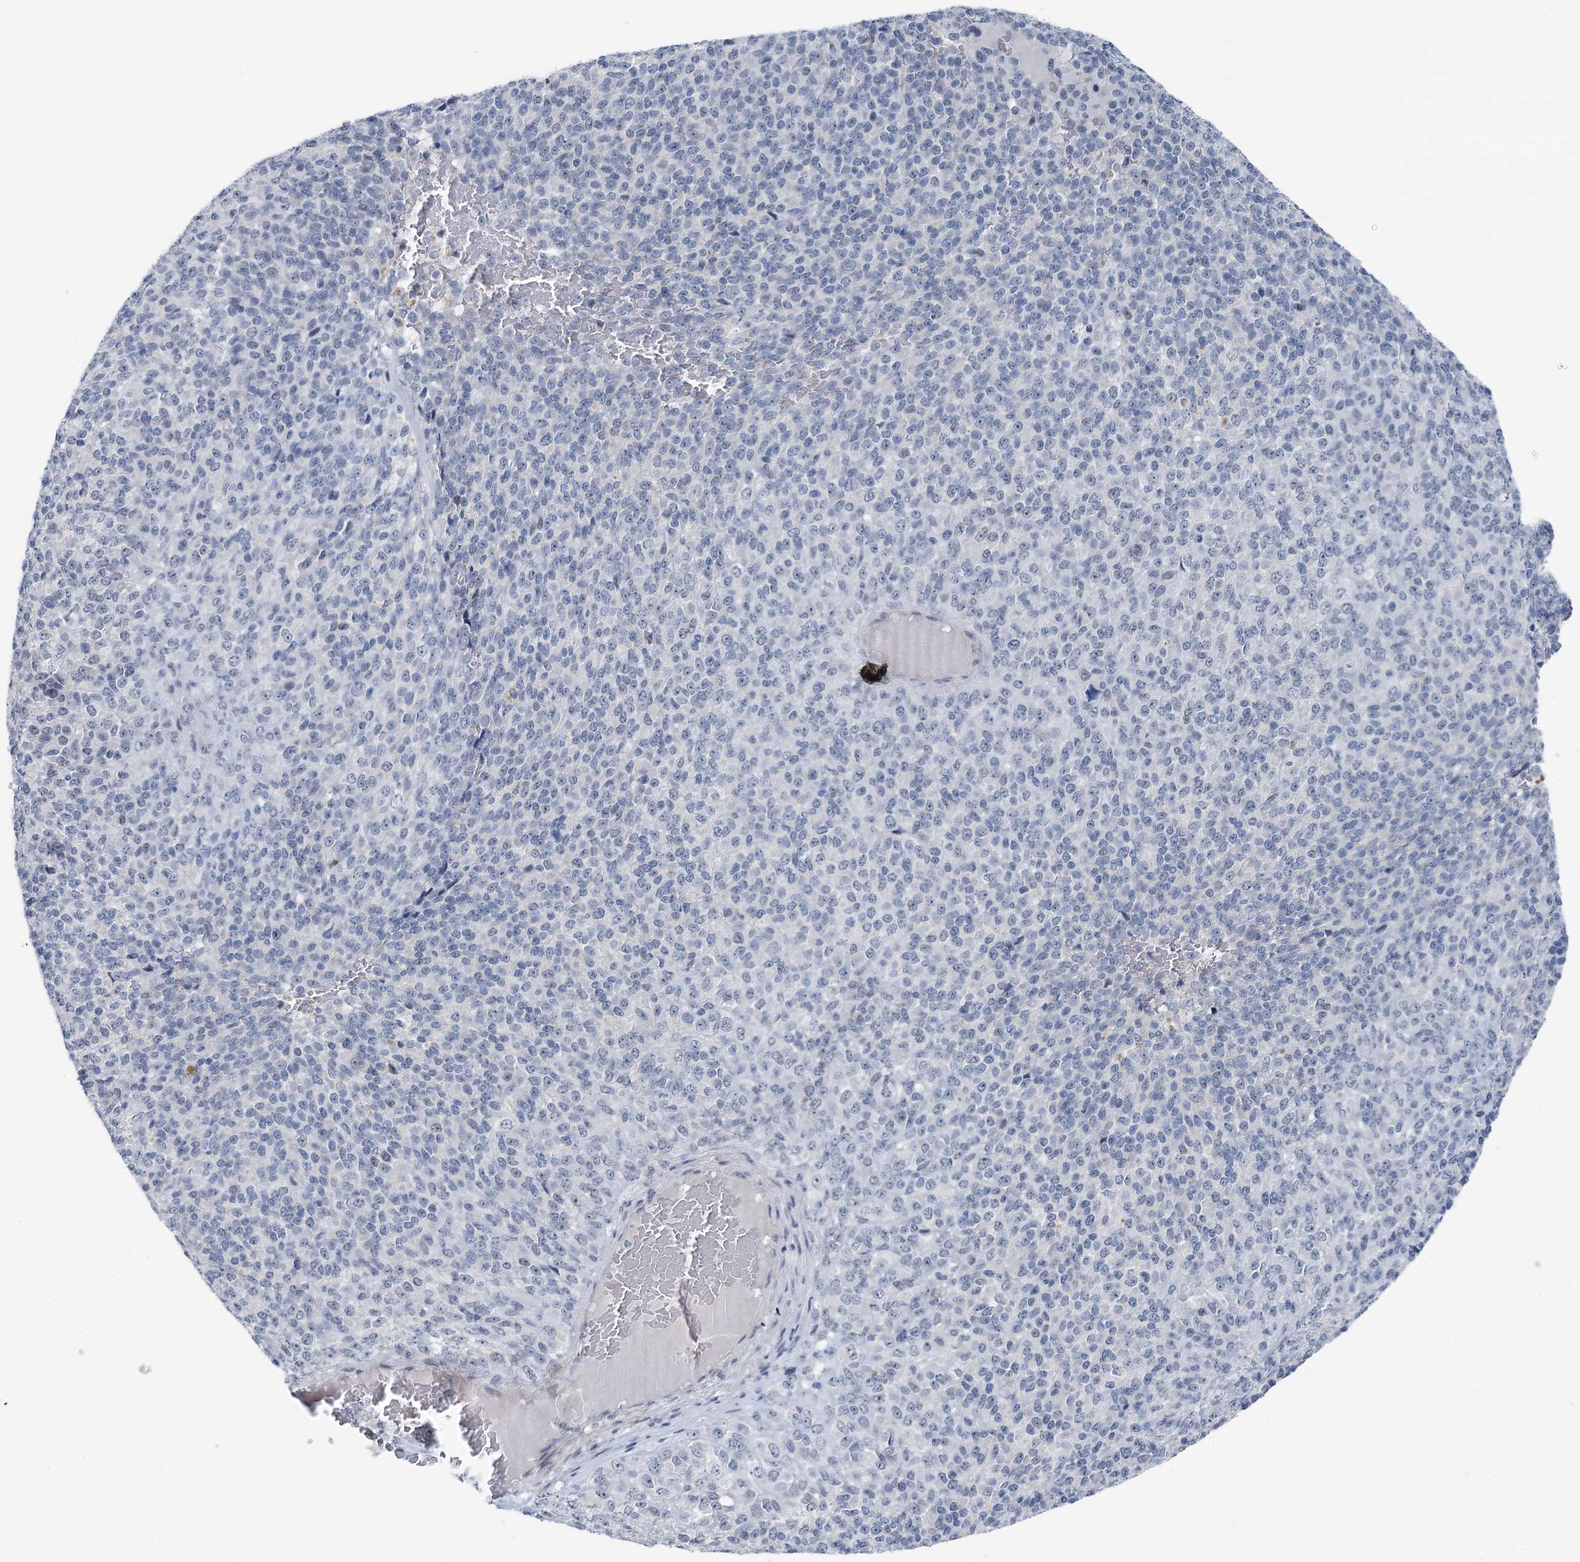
{"staining": {"intensity": "negative", "quantity": "none", "location": "none"}, "tissue": "melanoma", "cell_type": "Tumor cells", "image_type": "cancer", "snomed": [{"axis": "morphology", "description": "Malignant melanoma, Metastatic site"}, {"axis": "topography", "description": "Brain"}], "caption": "IHC micrograph of neoplastic tissue: melanoma stained with DAB displays no significant protein expression in tumor cells. (Brightfield microscopy of DAB immunohistochemistry at high magnification).", "gene": "STEEP1", "patient": {"sex": "female", "age": 56}}